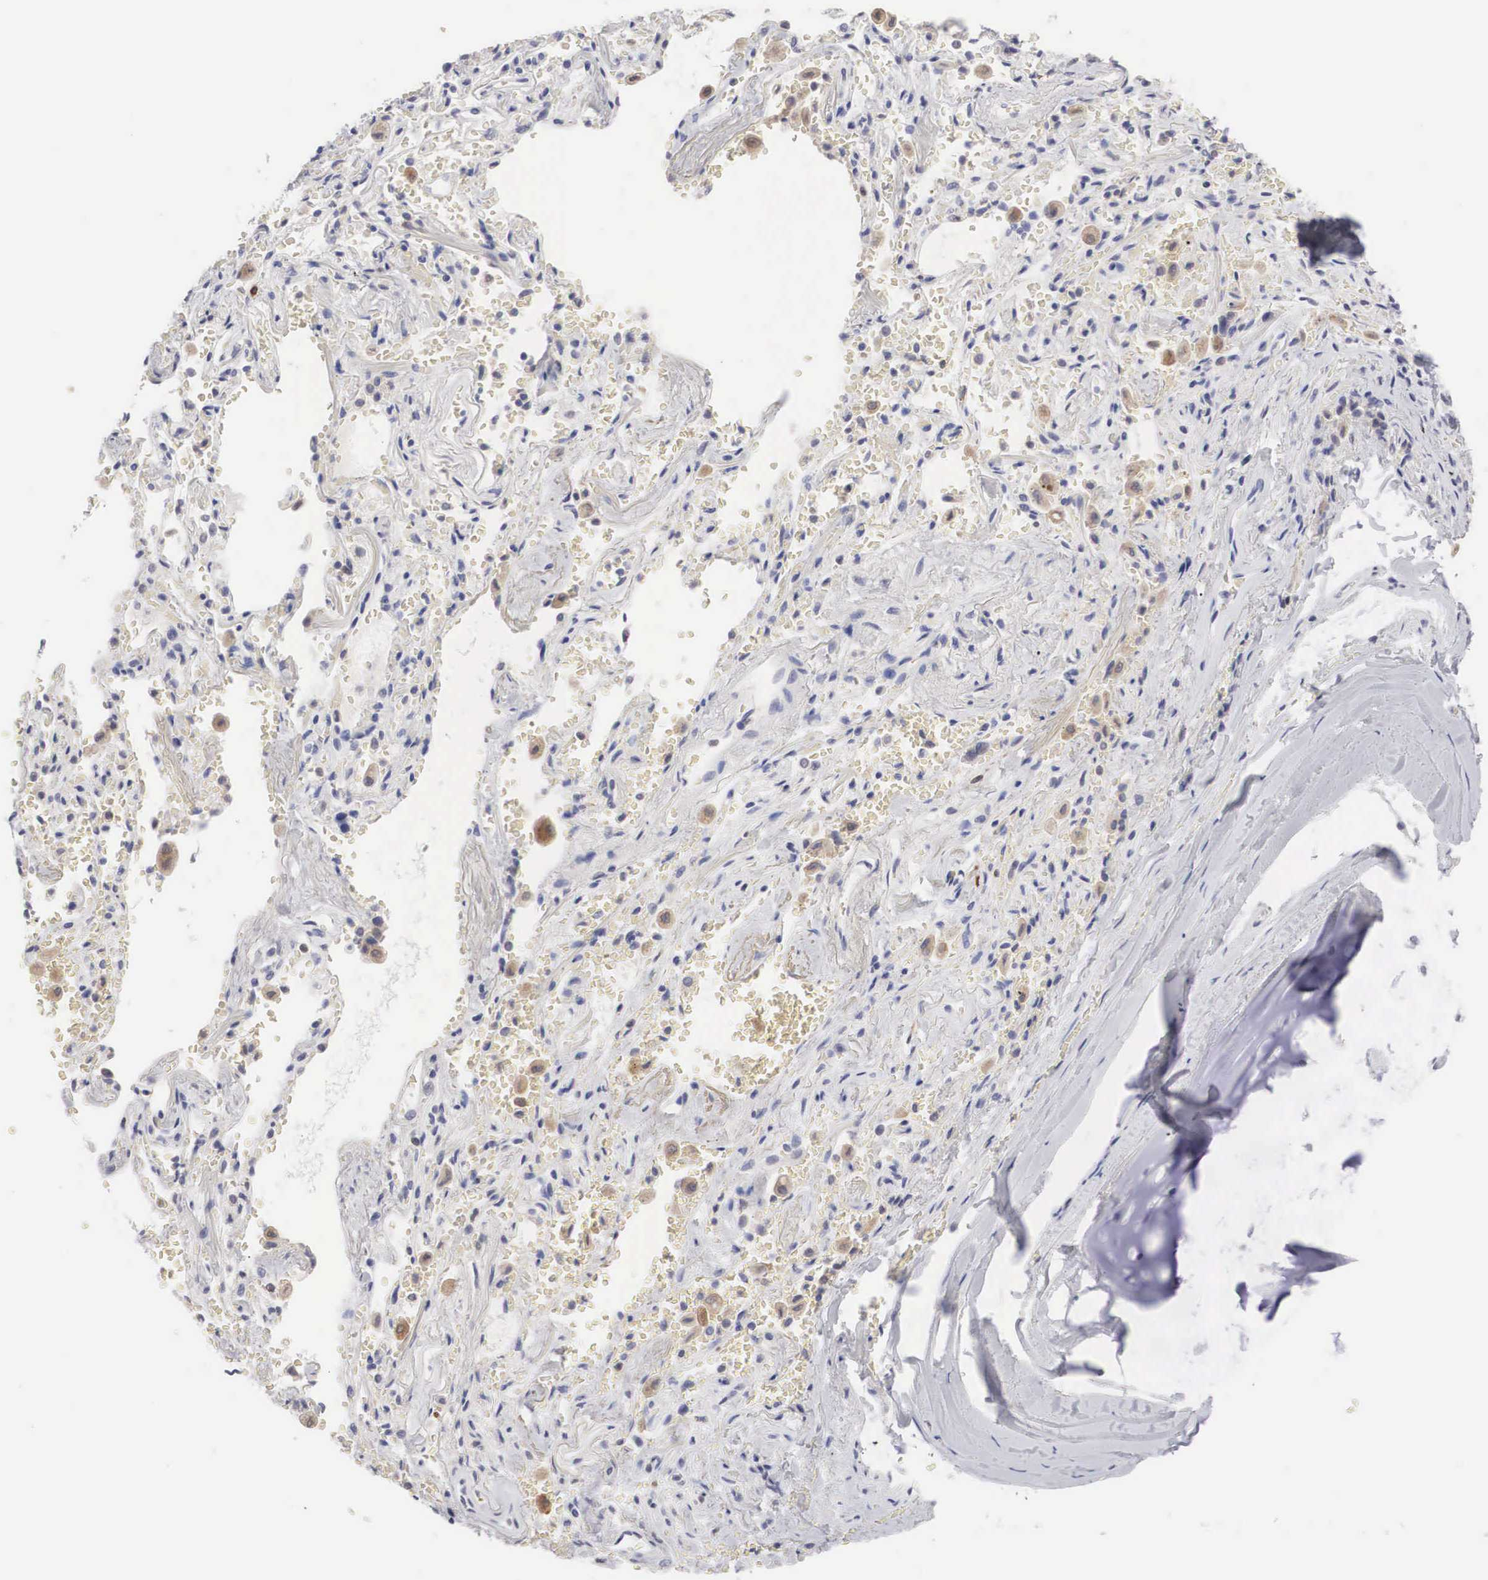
{"staining": {"intensity": "weak", "quantity": "<25%", "location": "cytoplasmic/membranous"}, "tissue": "adipose tissue", "cell_type": "Adipocytes", "image_type": "normal", "snomed": [{"axis": "morphology", "description": "Normal tissue, NOS"}, {"axis": "topography", "description": "Cartilage tissue"}, {"axis": "topography", "description": "Lung"}], "caption": "DAB (3,3'-diaminobenzidine) immunohistochemical staining of normal human adipose tissue displays no significant positivity in adipocytes. (Stains: DAB (3,3'-diaminobenzidine) immunohistochemistry (IHC) with hematoxylin counter stain, Microscopy: brightfield microscopy at high magnification).", "gene": "HMOX1", "patient": {"sex": "male", "age": 65}}